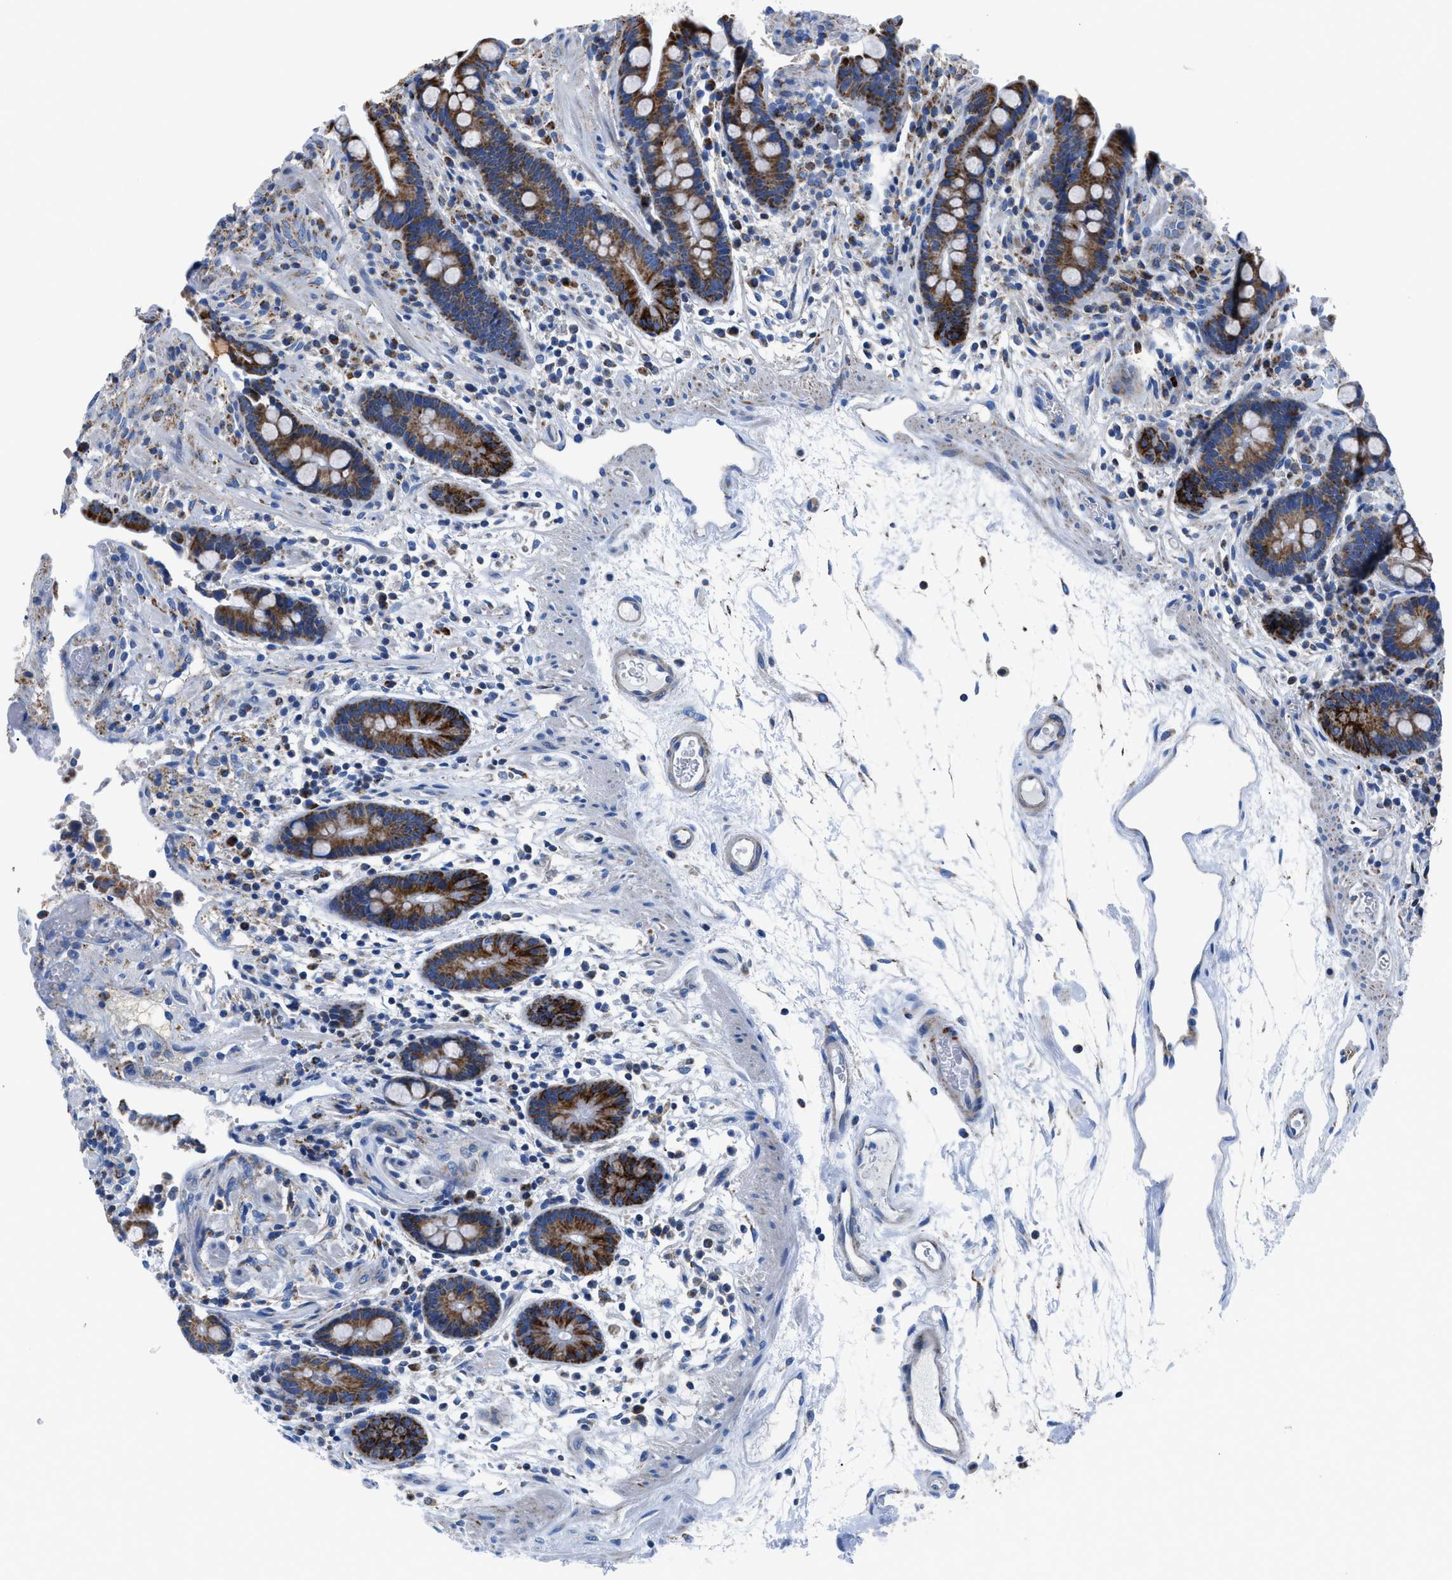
{"staining": {"intensity": "negative", "quantity": "none", "location": "none"}, "tissue": "colon", "cell_type": "Endothelial cells", "image_type": "normal", "snomed": [{"axis": "morphology", "description": "Normal tissue, NOS"}, {"axis": "topography", "description": "Colon"}], "caption": "Immunohistochemistry (IHC) photomicrograph of normal colon stained for a protein (brown), which reveals no expression in endothelial cells. (DAB (3,3'-diaminobenzidine) IHC visualized using brightfield microscopy, high magnification).", "gene": "ZDHHC3", "patient": {"sex": "male", "age": 73}}